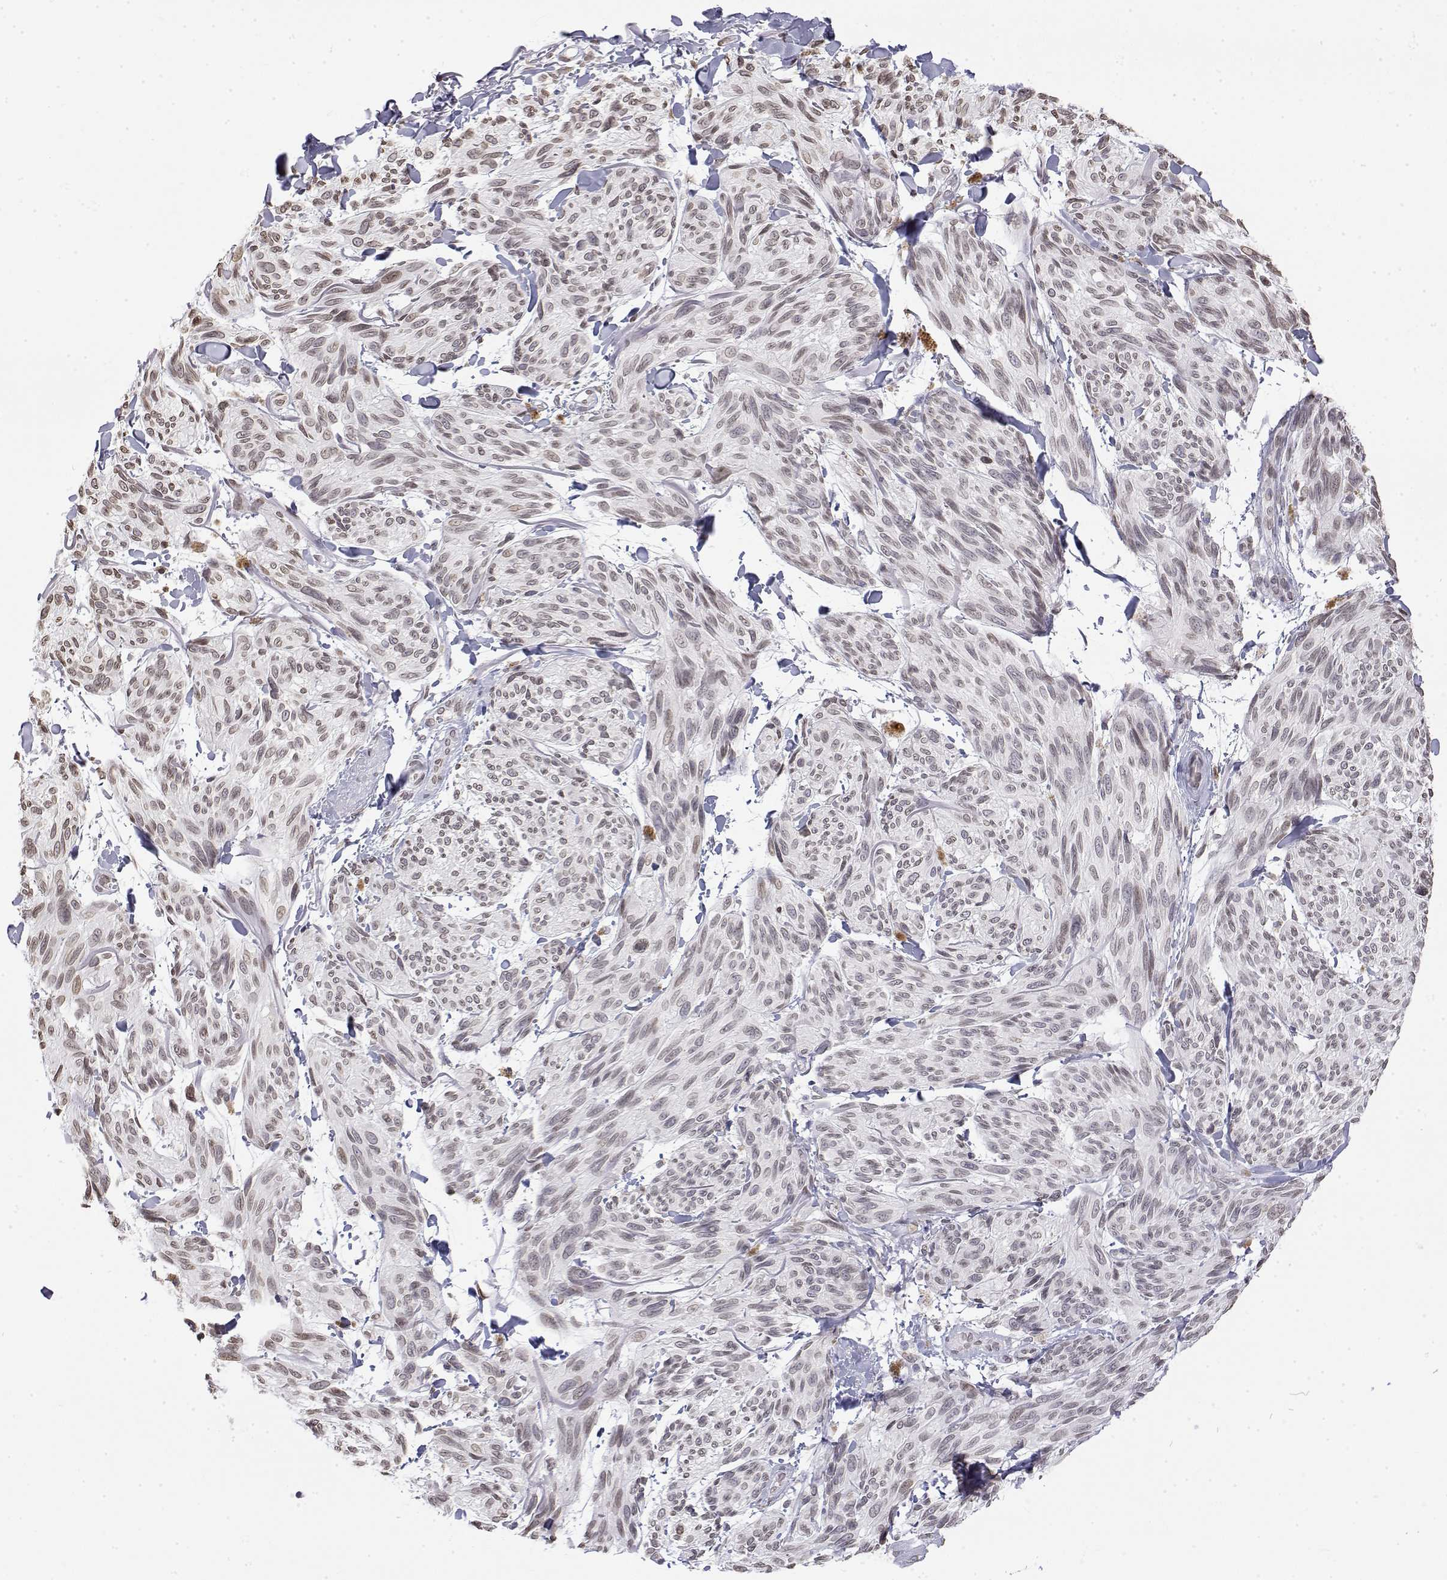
{"staining": {"intensity": "weak", "quantity": "25%-75%", "location": "nuclear"}, "tissue": "melanoma", "cell_type": "Tumor cells", "image_type": "cancer", "snomed": [{"axis": "morphology", "description": "Malignant melanoma, NOS"}, {"axis": "topography", "description": "Skin"}], "caption": "A micrograph showing weak nuclear staining in approximately 25%-75% of tumor cells in malignant melanoma, as visualized by brown immunohistochemical staining.", "gene": "ZNF532", "patient": {"sex": "male", "age": 79}}